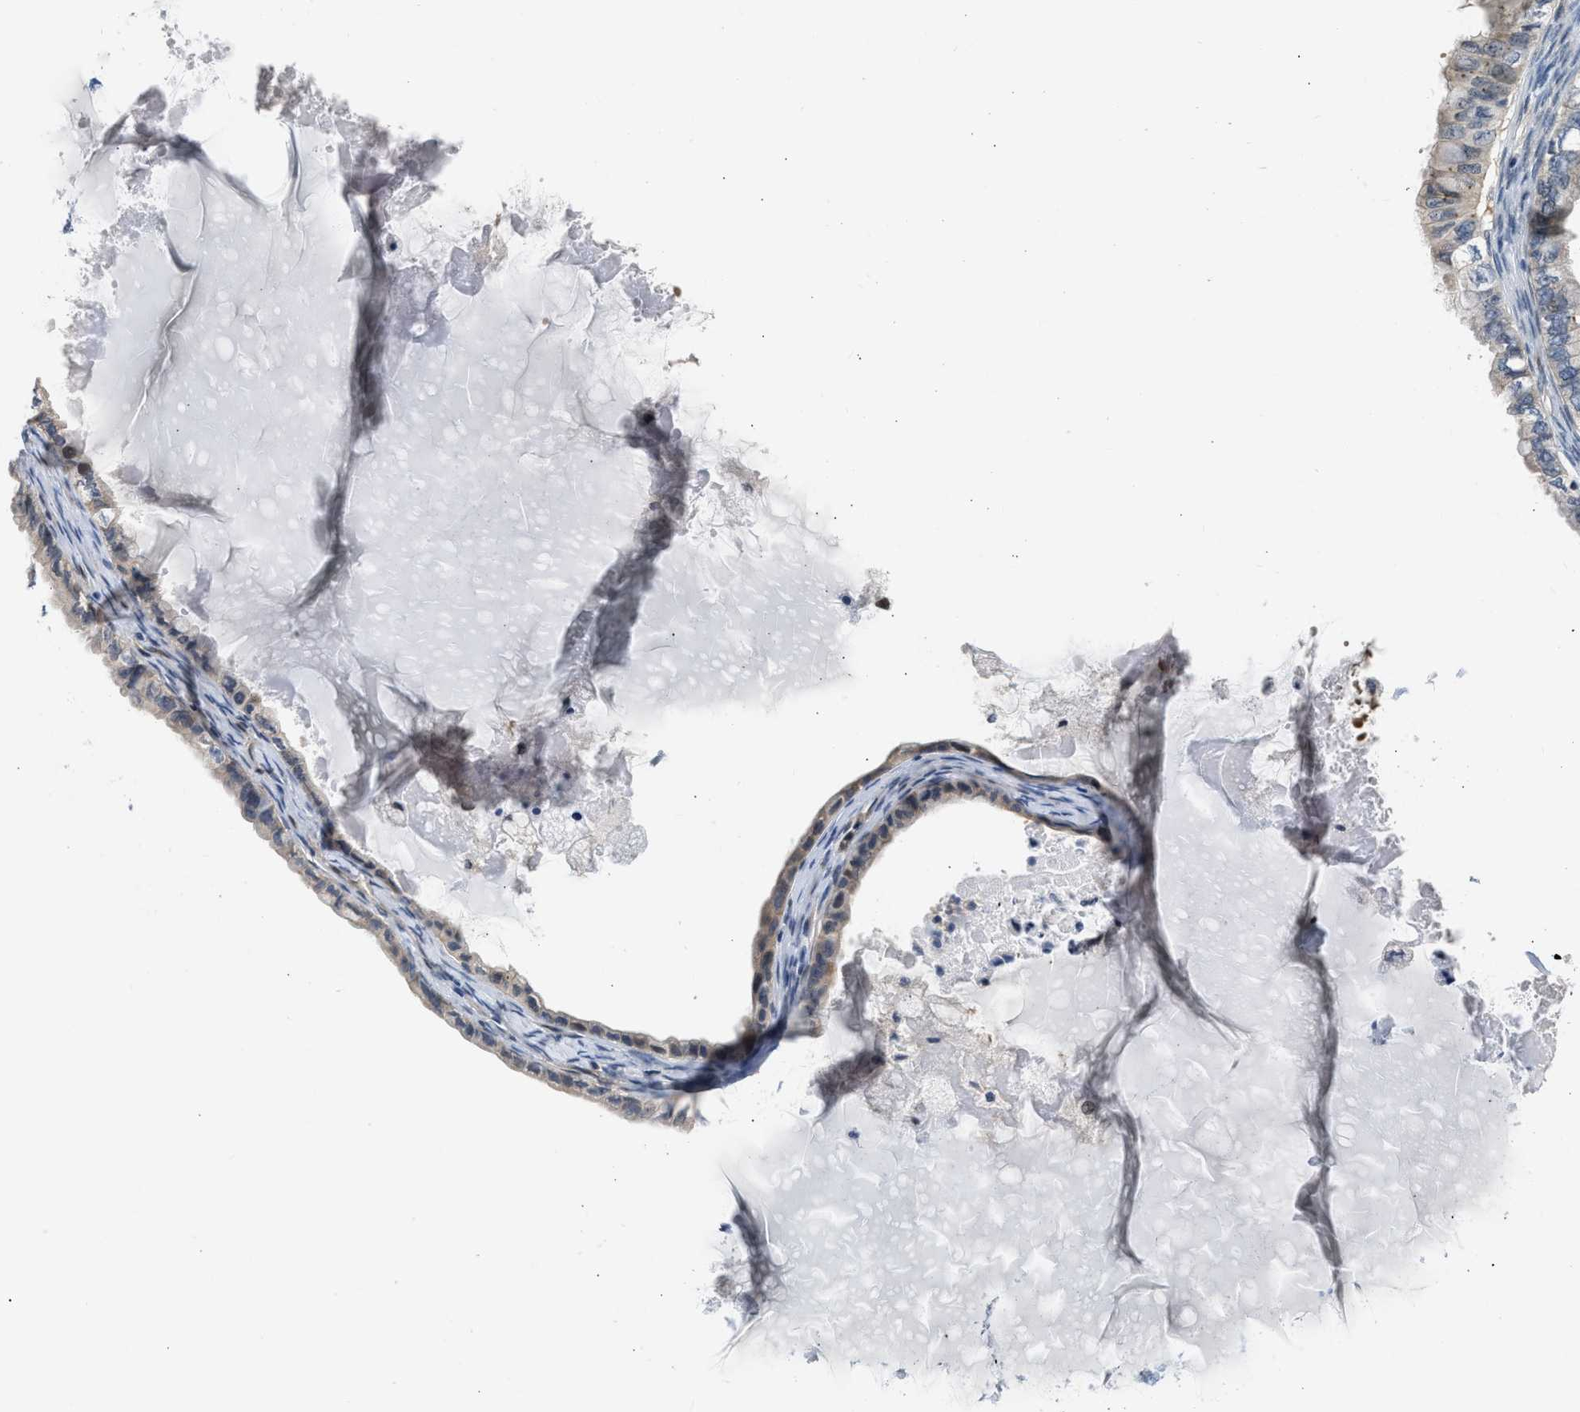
{"staining": {"intensity": "weak", "quantity": "<25%", "location": "nuclear"}, "tissue": "ovarian cancer", "cell_type": "Tumor cells", "image_type": "cancer", "snomed": [{"axis": "morphology", "description": "Cystadenocarcinoma, mucinous, NOS"}, {"axis": "topography", "description": "Ovary"}], "caption": "The histopathology image displays no staining of tumor cells in ovarian cancer (mucinous cystadenocarcinoma).", "gene": "OLIG3", "patient": {"sex": "female", "age": 80}}